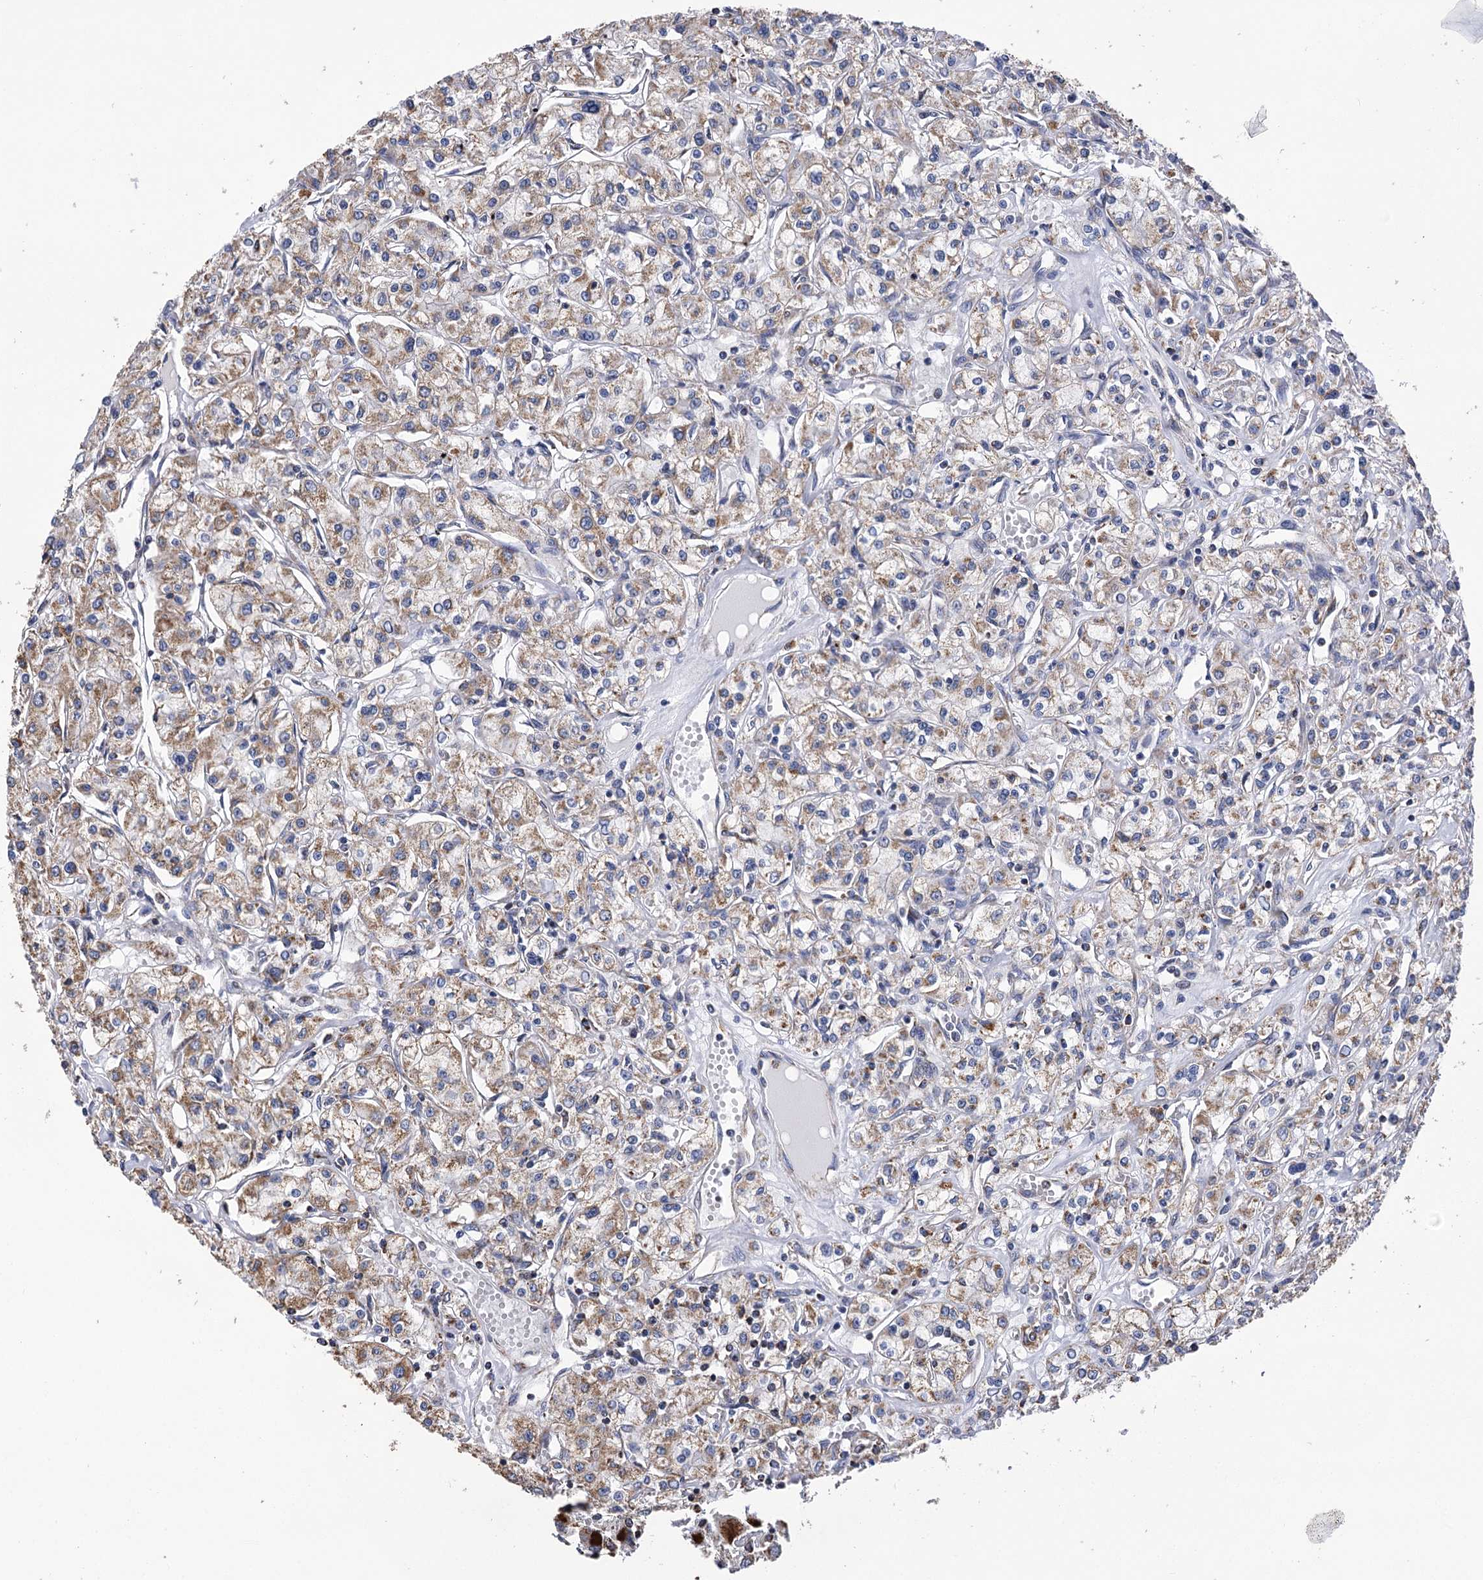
{"staining": {"intensity": "moderate", "quantity": "25%-75%", "location": "cytoplasmic/membranous"}, "tissue": "renal cancer", "cell_type": "Tumor cells", "image_type": "cancer", "snomed": [{"axis": "morphology", "description": "Adenocarcinoma, NOS"}, {"axis": "topography", "description": "Kidney"}], "caption": "Immunohistochemistry micrograph of neoplastic tissue: renal adenocarcinoma stained using immunohistochemistry reveals medium levels of moderate protein expression localized specifically in the cytoplasmic/membranous of tumor cells, appearing as a cytoplasmic/membranous brown color.", "gene": "CCDC73", "patient": {"sex": "female", "age": 59}}